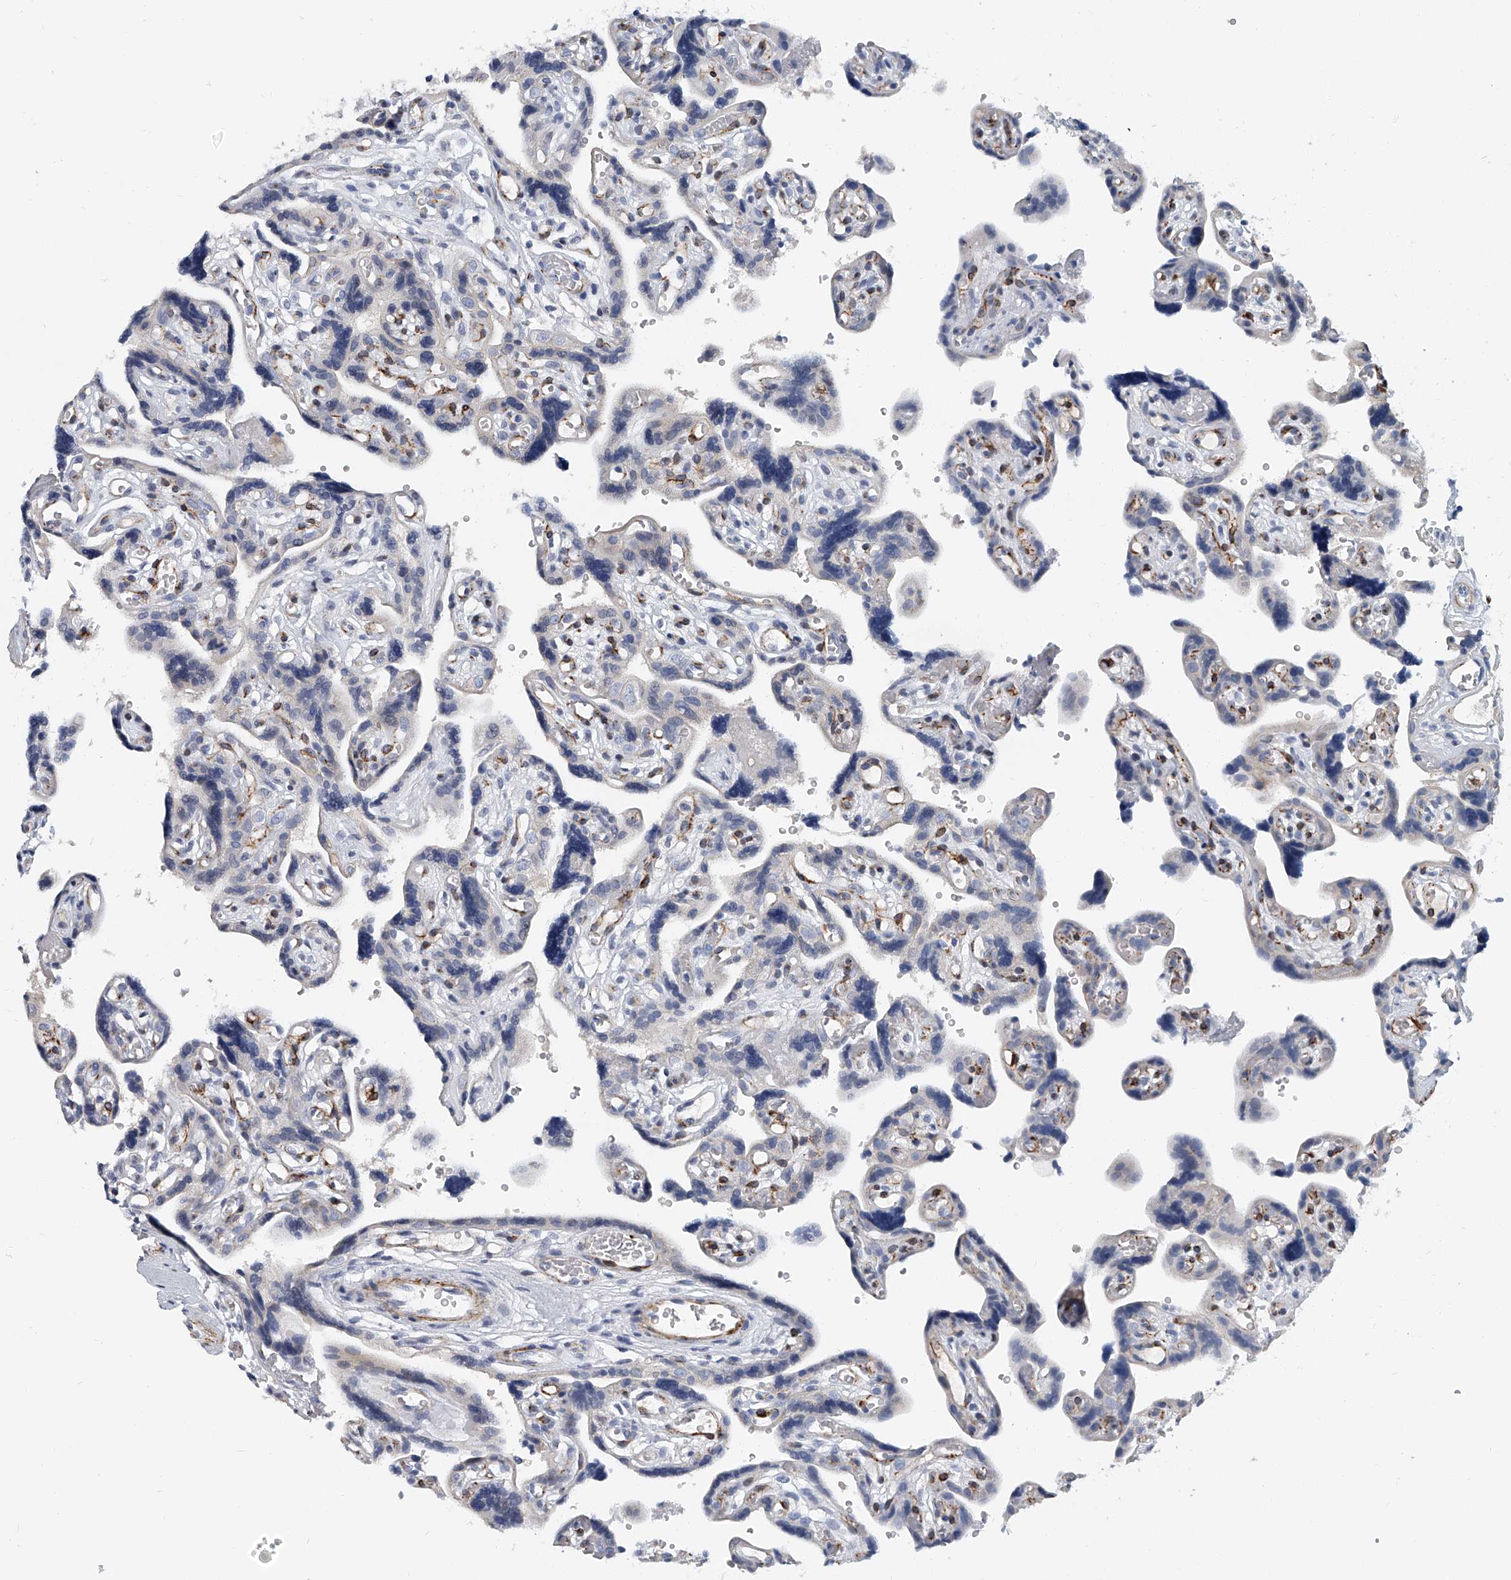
{"staining": {"intensity": "weak", "quantity": "<25%", "location": "cytoplasmic/membranous"}, "tissue": "placenta", "cell_type": "Decidual cells", "image_type": "normal", "snomed": [{"axis": "morphology", "description": "Normal tissue, NOS"}, {"axis": "topography", "description": "Placenta"}], "caption": "Protein analysis of benign placenta shows no significant expression in decidual cells. (DAB immunohistochemistry with hematoxylin counter stain).", "gene": "KIRREL1", "patient": {"sex": "female", "age": 30}}